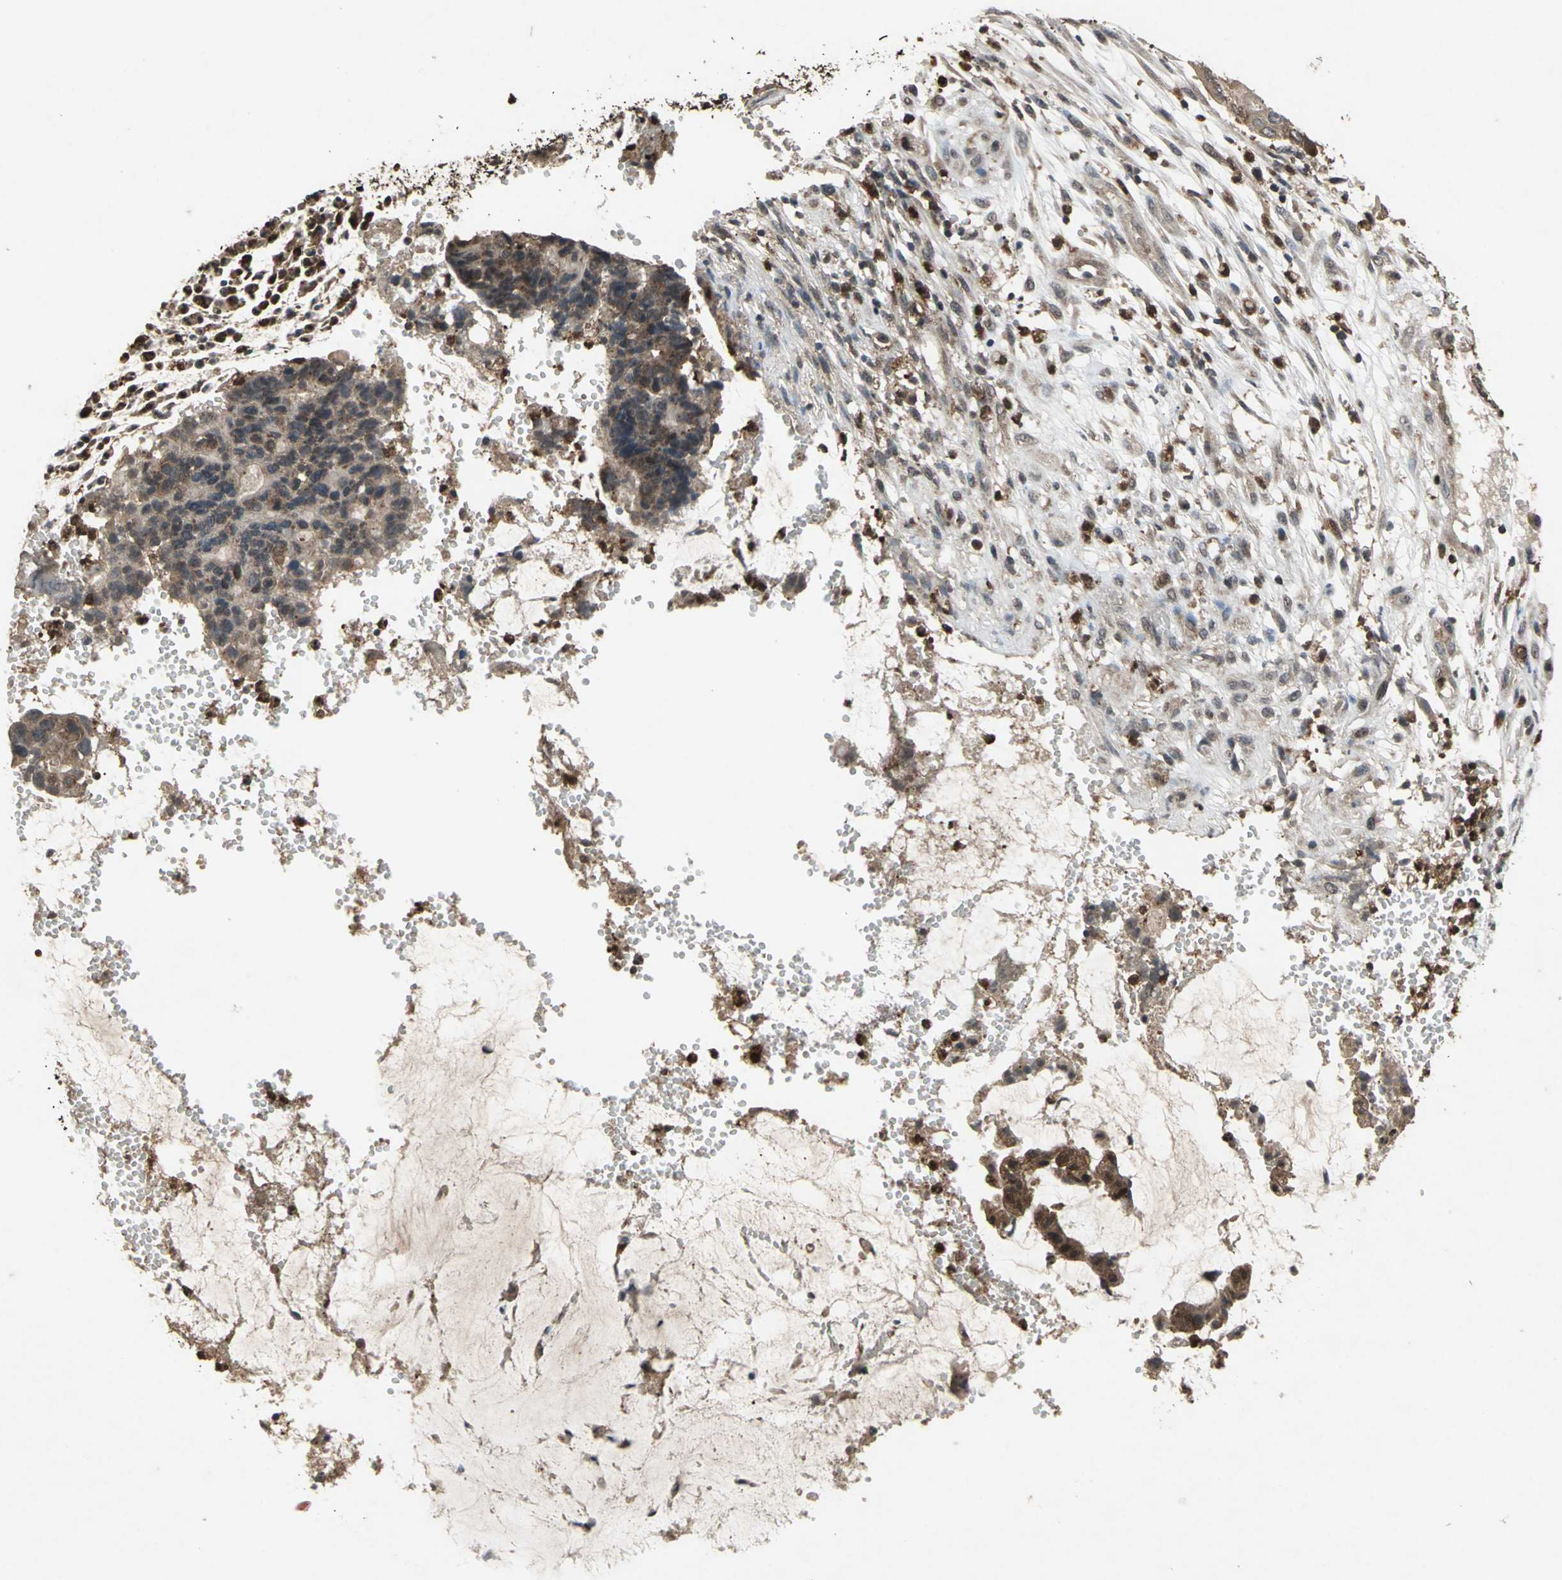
{"staining": {"intensity": "strong", "quantity": "<25%", "location": "cytoplasmic/membranous,nuclear"}, "tissue": "colorectal cancer", "cell_type": "Tumor cells", "image_type": "cancer", "snomed": [{"axis": "morphology", "description": "Adenocarcinoma, NOS"}, {"axis": "topography", "description": "Colon"}], "caption": "An immunohistochemistry (IHC) histopathology image of tumor tissue is shown. Protein staining in brown labels strong cytoplasmic/membranous and nuclear positivity in colorectal adenocarcinoma within tumor cells.", "gene": "PYCARD", "patient": {"sex": "female", "age": 57}}